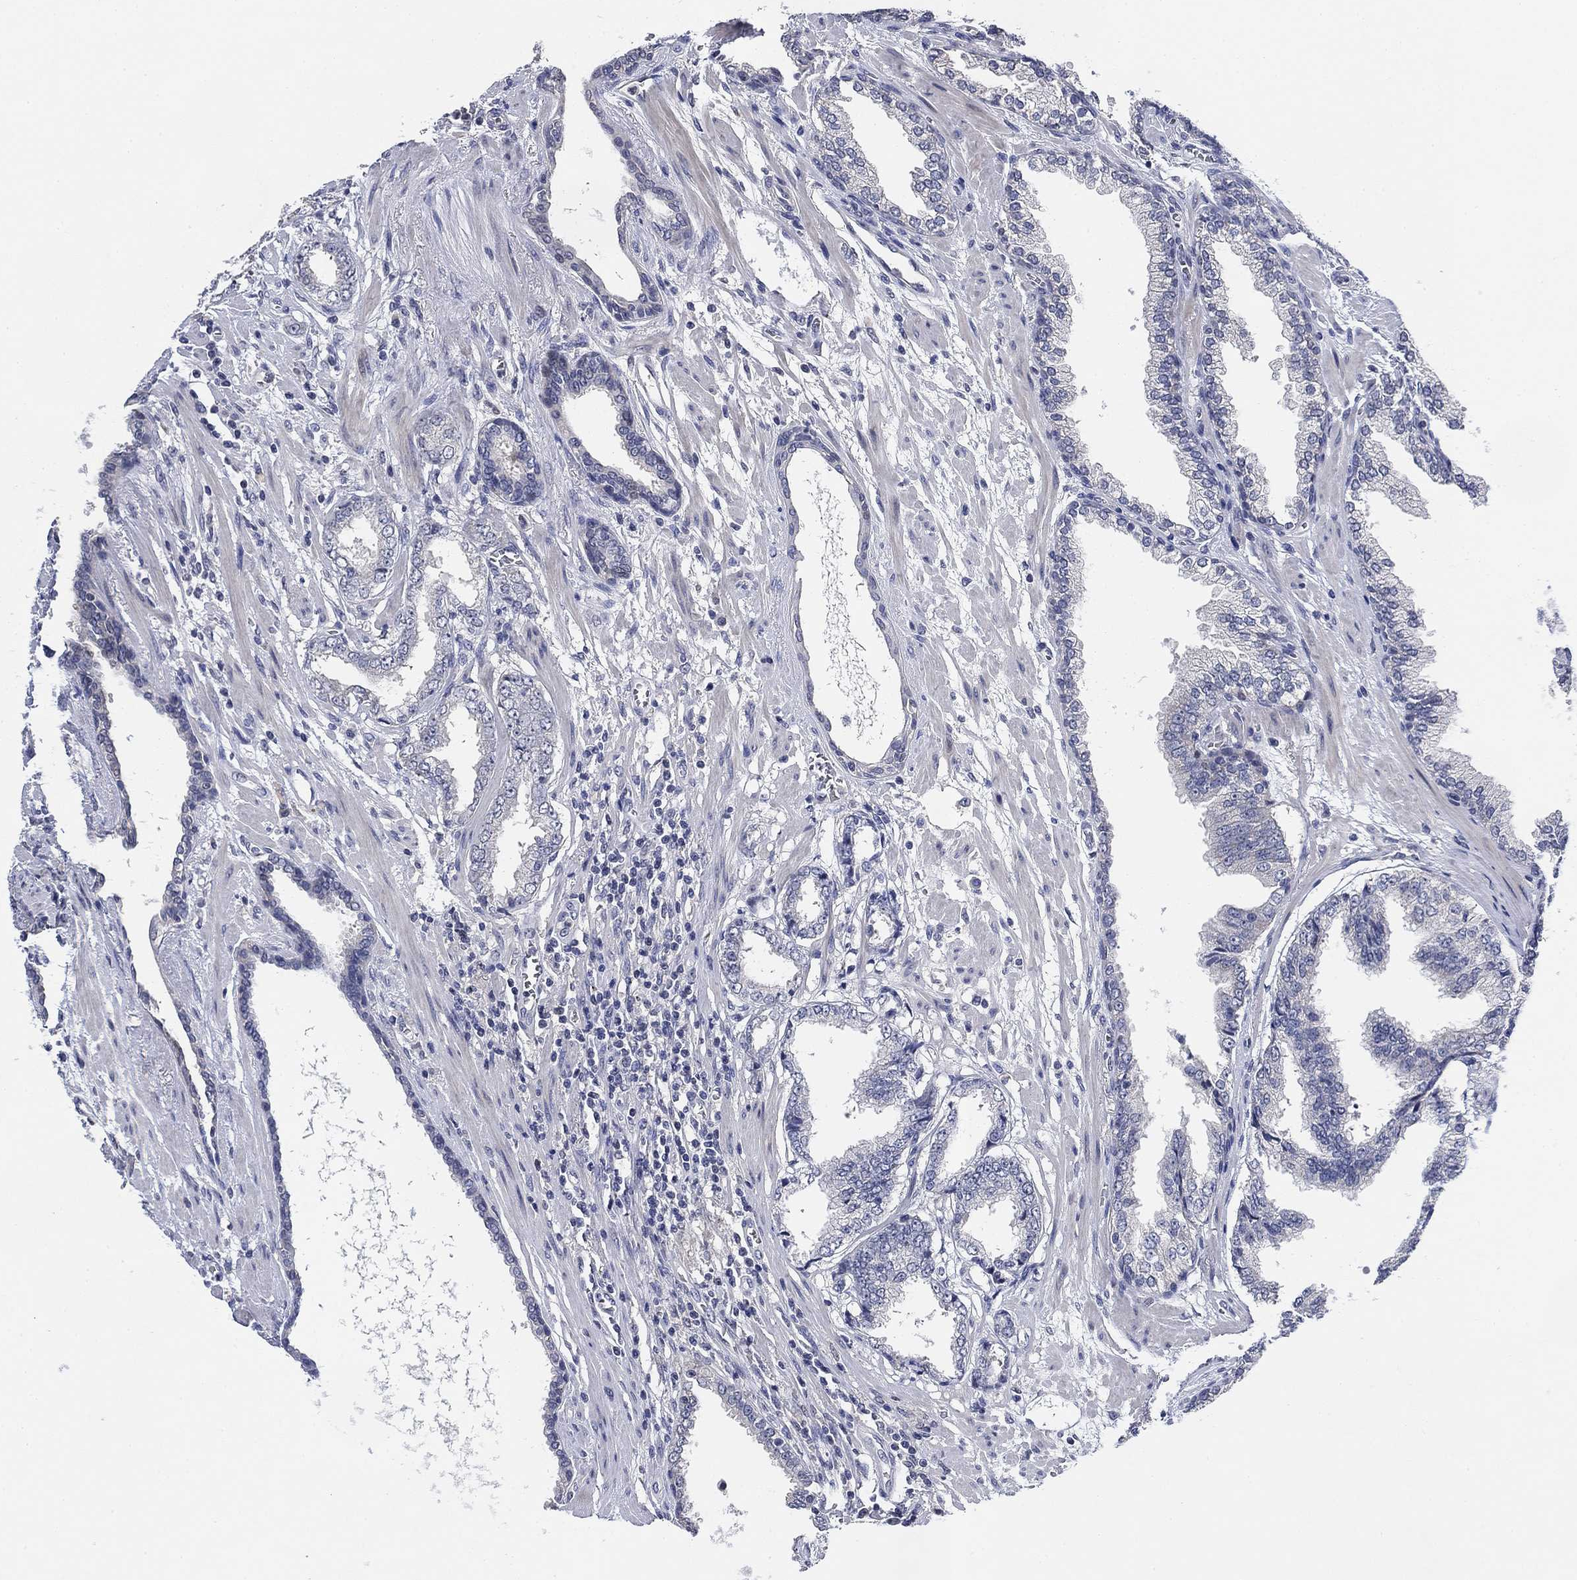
{"staining": {"intensity": "negative", "quantity": "none", "location": "none"}, "tissue": "prostate cancer", "cell_type": "Tumor cells", "image_type": "cancer", "snomed": [{"axis": "morphology", "description": "Adenocarcinoma, Low grade"}, {"axis": "topography", "description": "Prostate"}], "caption": "High magnification brightfield microscopy of prostate adenocarcinoma (low-grade) stained with DAB (3,3'-diaminobenzidine) (brown) and counterstained with hematoxylin (blue): tumor cells show no significant staining.", "gene": "DAZL", "patient": {"sex": "male", "age": 69}}